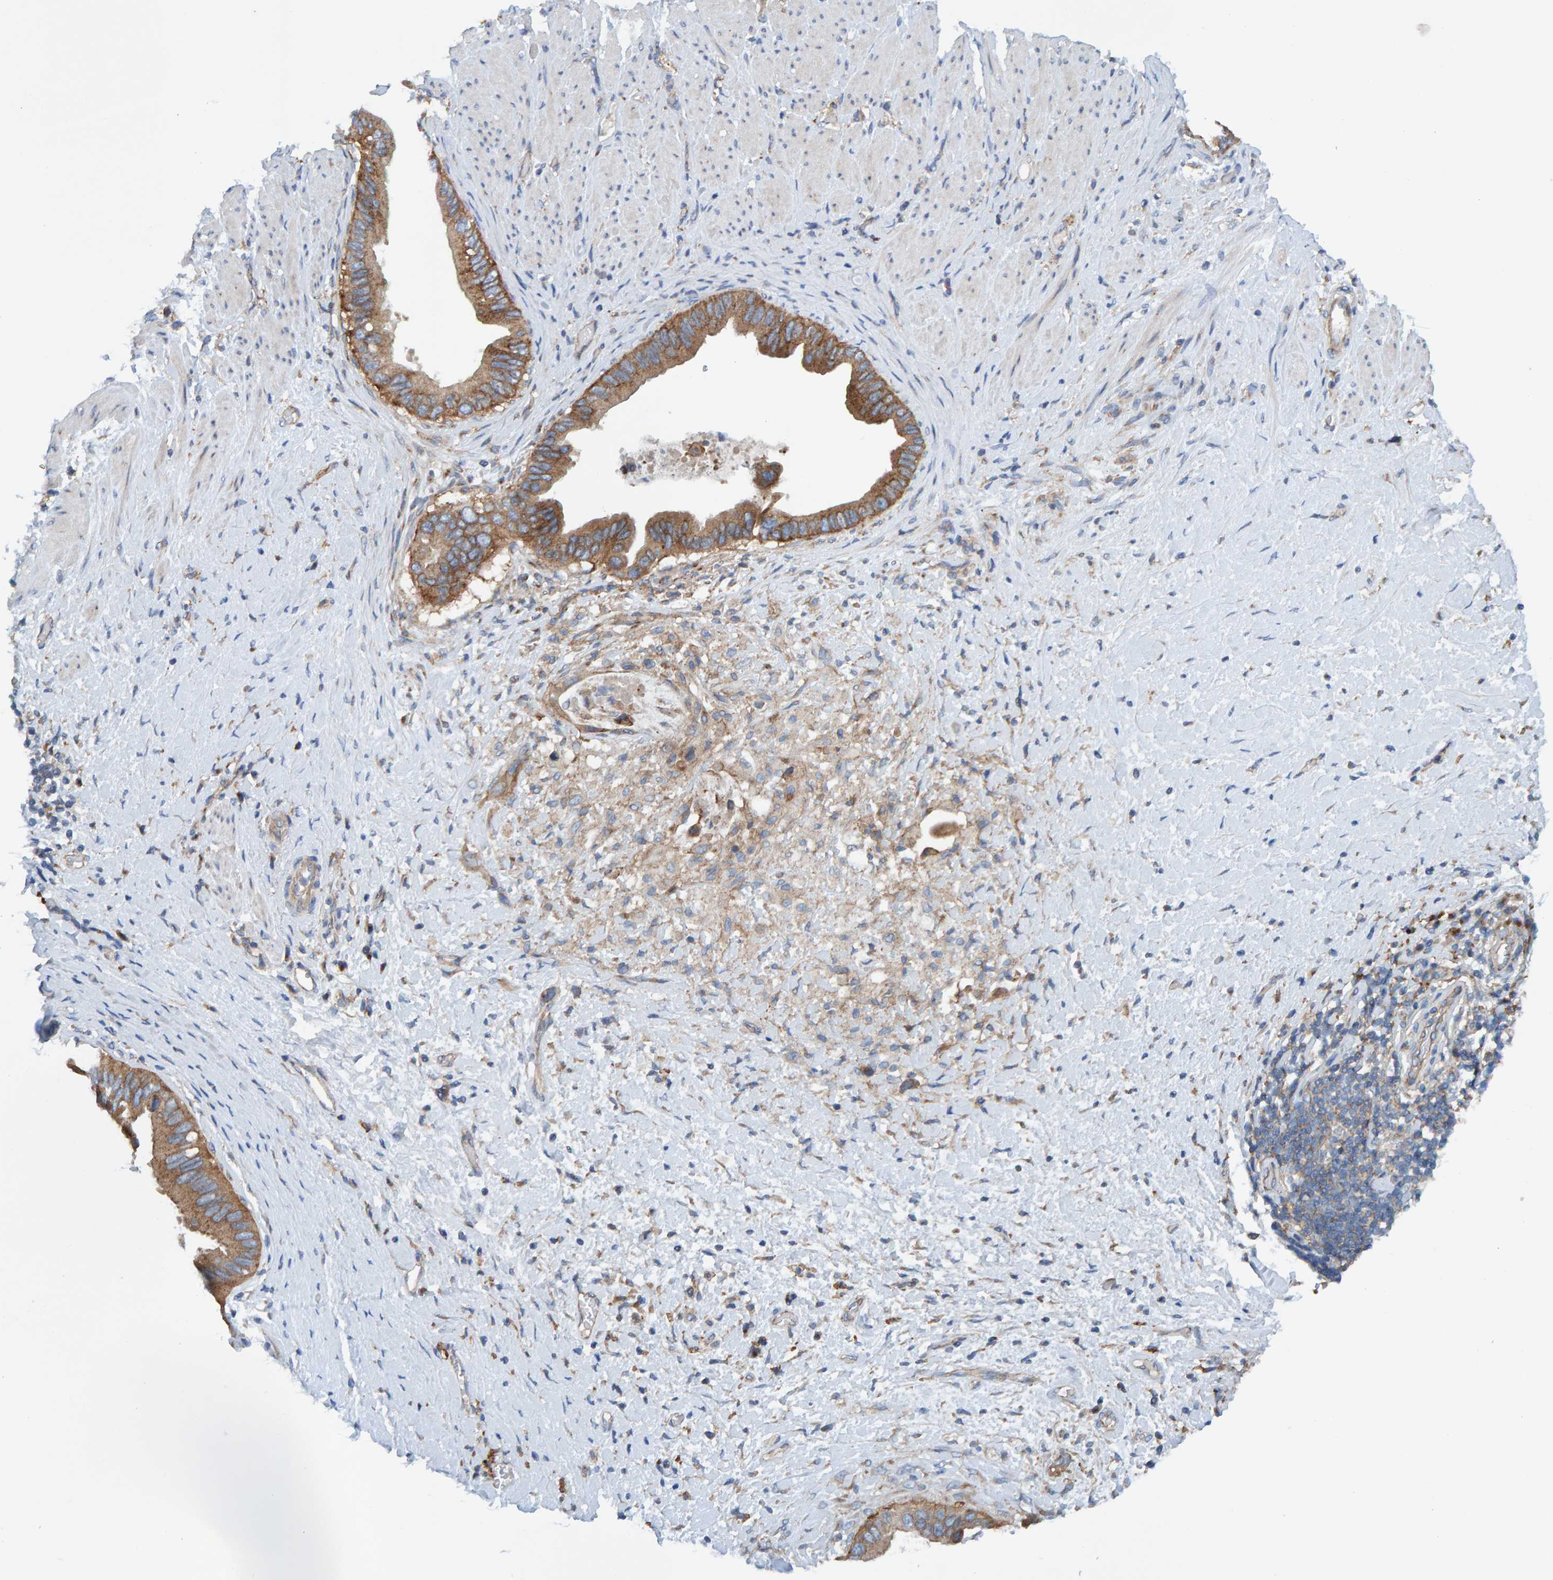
{"staining": {"intensity": "moderate", "quantity": ">75%", "location": "cytoplasmic/membranous"}, "tissue": "pancreatic cancer", "cell_type": "Tumor cells", "image_type": "cancer", "snomed": [{"axis": "morphology", "description": "Adenocarcinoma, NOS"}, {"axis": "topography", "description": "Pancreas"}], "caption": "Protein expression analysis of human pancreatic adenocarcinoma reveals moderate cytoplasmic/membranous expression in about >75% of tumor cells. The staining is performed using DAB brown chromogen to label protein expression. The nuclei are counter-stained blue using hematoxylin.", "gene": "MKLN1", "patient": {"sex": "female", "age": 56}}